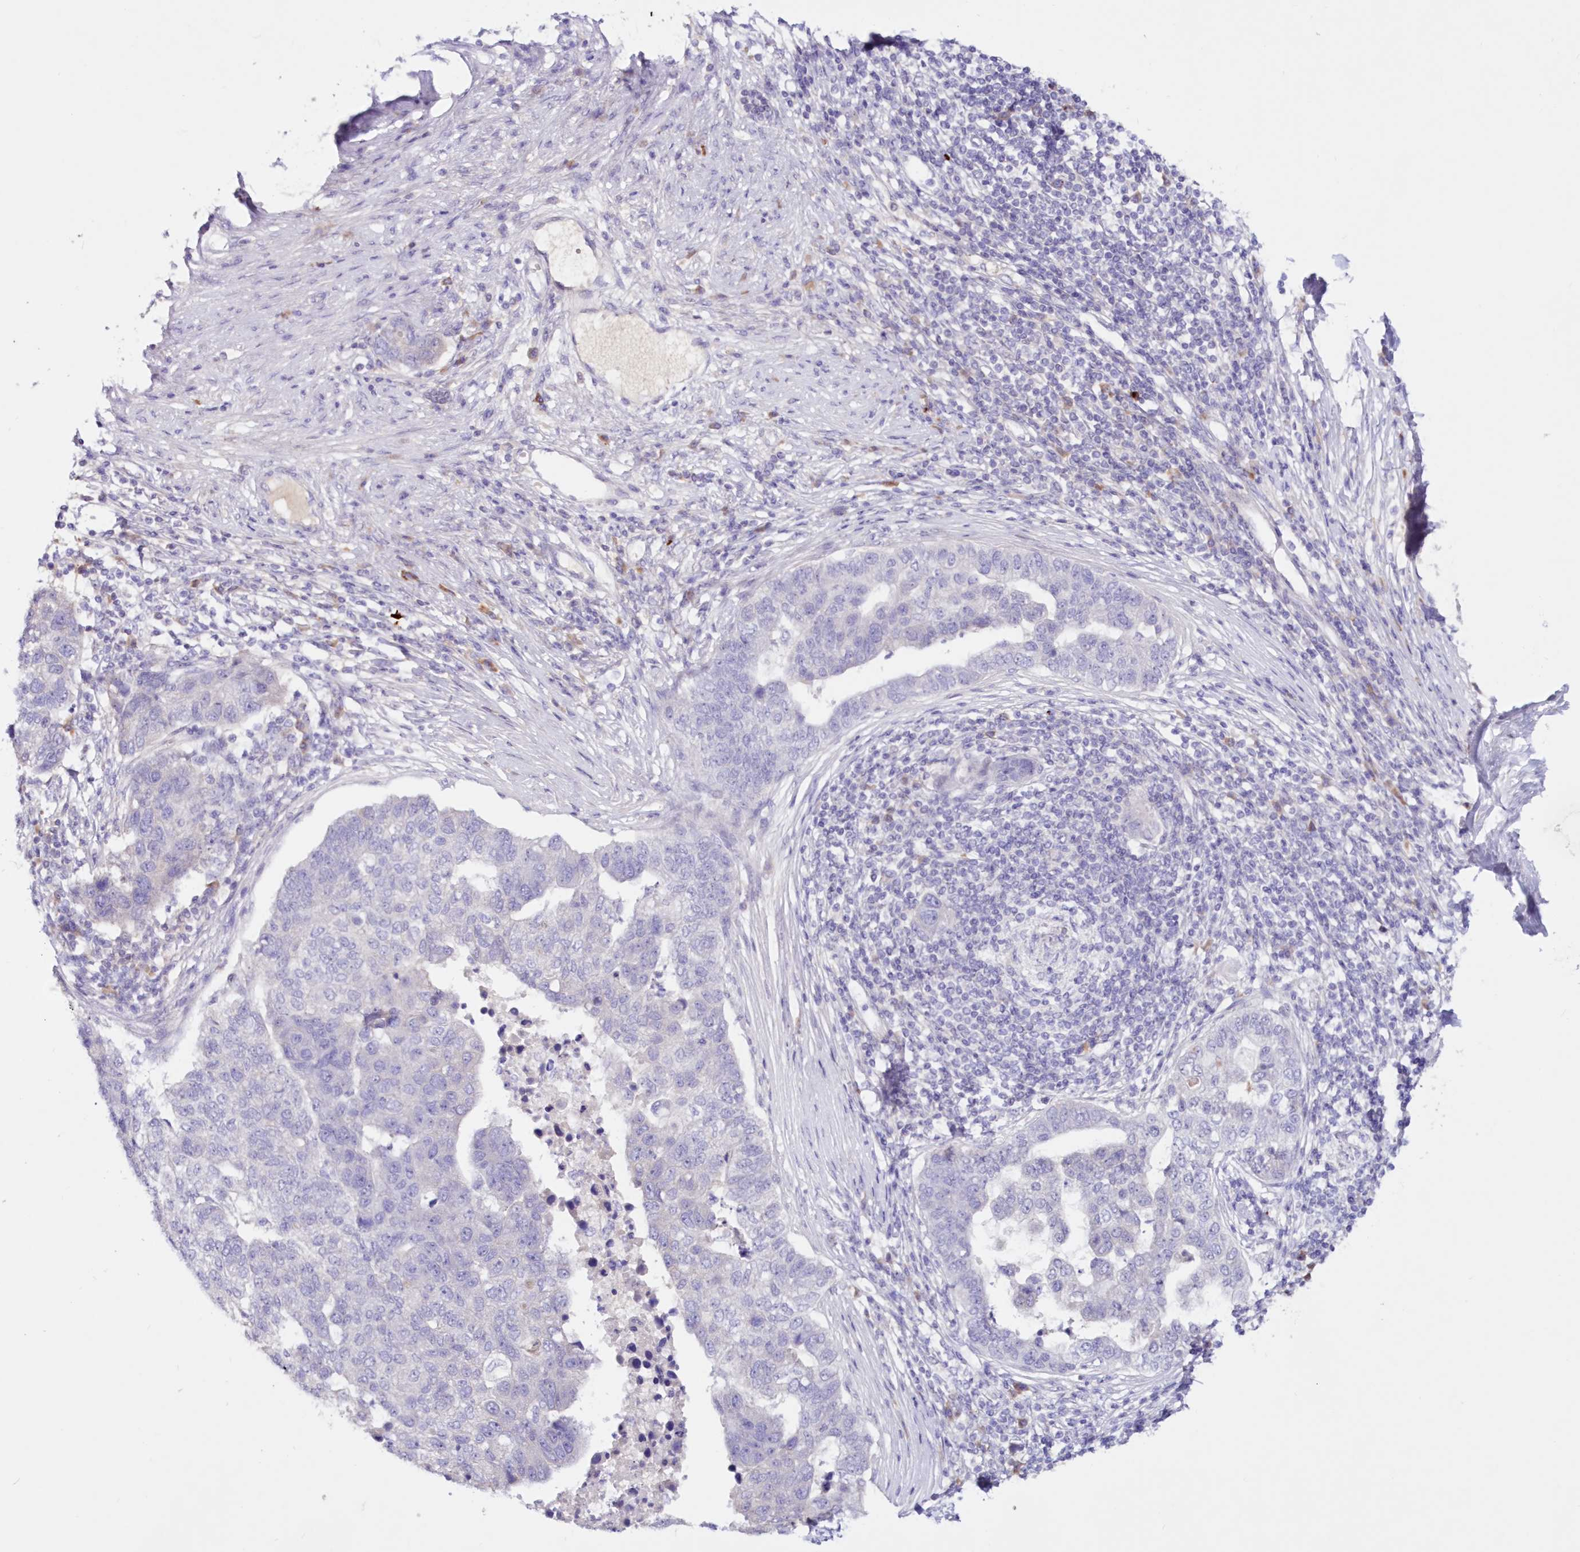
{"staining": {"intensity": "negative", "quantity": "none", "location": "none"}, "tissue": "pancreatic cancer", "cell_type": "Tumor cells", "image_type": "cancer", "snomed": [{"axis": "morphology", "description": "Adenocarcinoma, NOS"}, {"axis": "topography", "description": "Pancreas"}], "caption": "Tumor cells are negative for protein expression in human pancreatic adenocarcinoma.", "gene": "SNED1", "patient": {"sex": "female", "age": 61}}